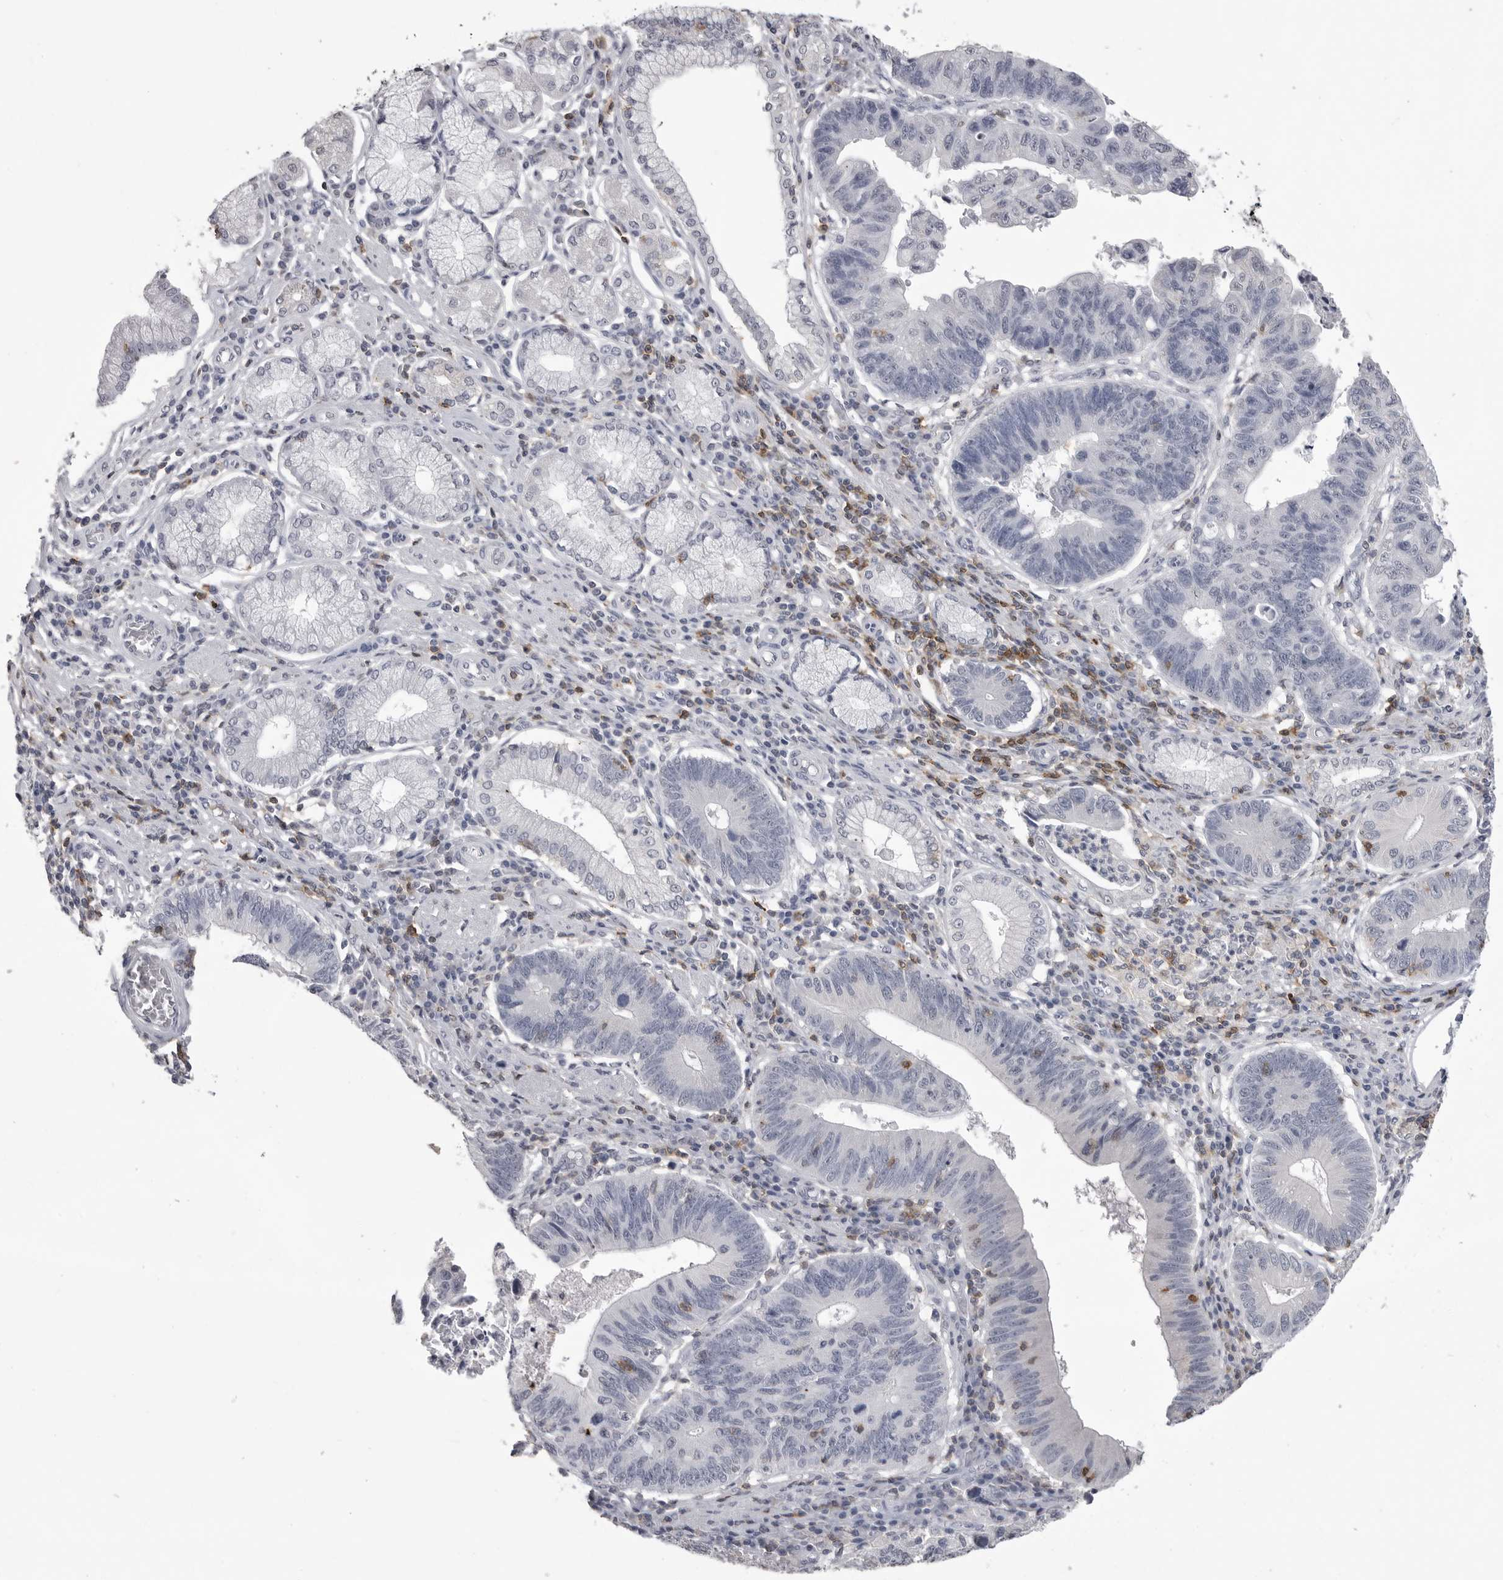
{"staining": {"intensity": "negative", "quantity": "none", "location": "none"}, "tissue": "stomach cancer", "cell_type": "Tumor cells", "image_type": "cancer", "snomed": [{"axis": "morphology", "description": "Adenocarcinoma, NOS"}, {"axis": "topography", "description": "Stomach"}], "caption": "Immunohistochemistry histopathology image of neoplastic tissue: stomach adenocarcinoma stained with DAB (3,3'-diaminobenzidine) displays no significant protein staining in tumor cells. (DAB (3,3'-diaminobenzidine) IHC, high magnification).", "gene": "ITGAL", "patient": {"sex": "male", "age": 59}}